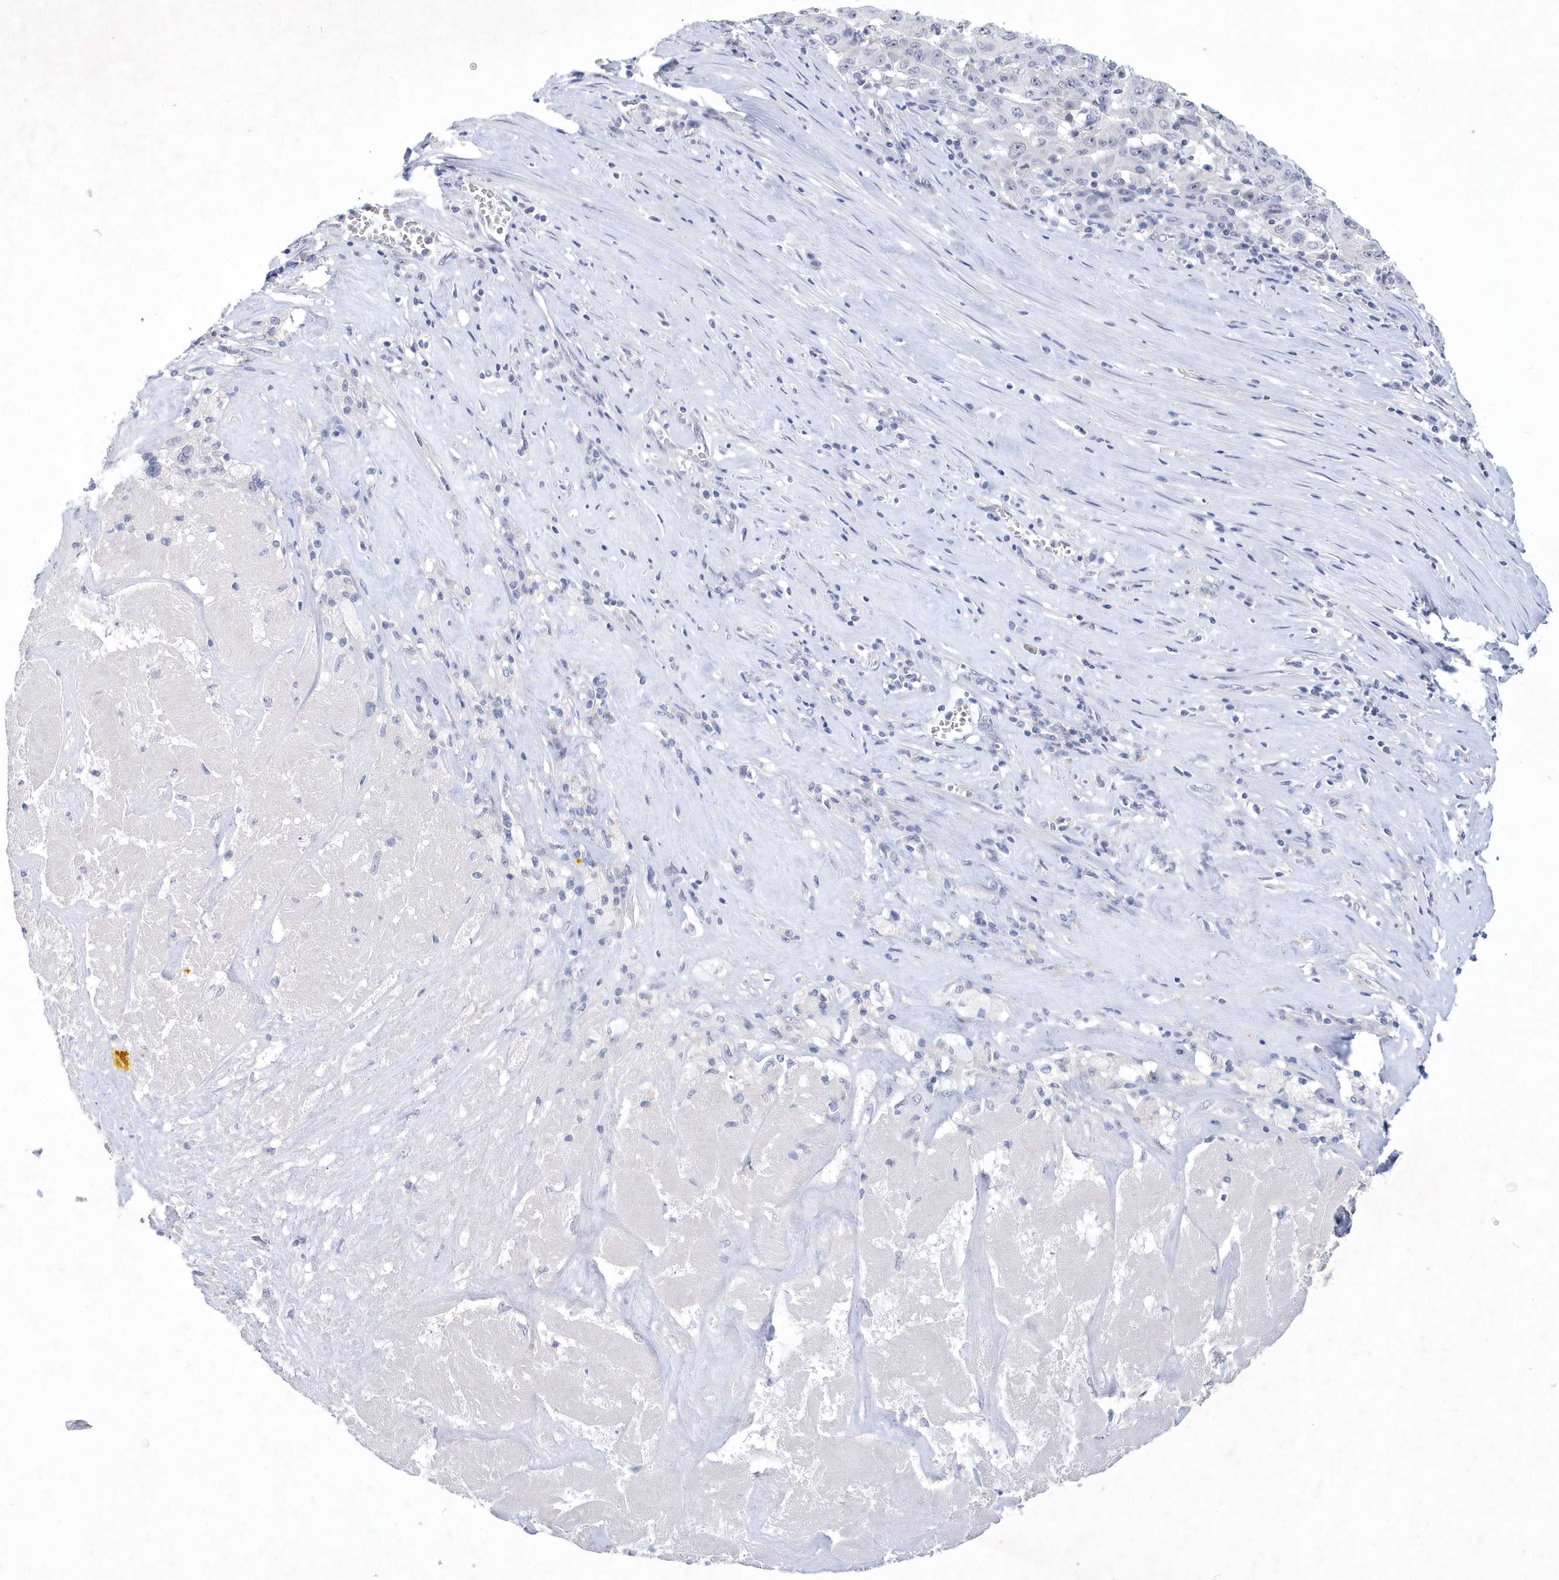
{"staining": {"intensity": "negative", "quantity": "none", "location": "none"}, "tissue": "pancreatic cancer", "cell_type": "Tumor cells", "image_type": "cancer", "snomed": [{"axis": "morphology", "description": "Adenocarcinoma, NOS"}, {"axis": "topography", "description": "Pancreas"}], "caption": "Immunohistochemistry micrograph of human pancreatic adenocarcinoma stained for a protein (brown), which displays no expression in tumor cells.", "gene": "SRGAP3", "patient": {"sex": "male", "age": 63}}